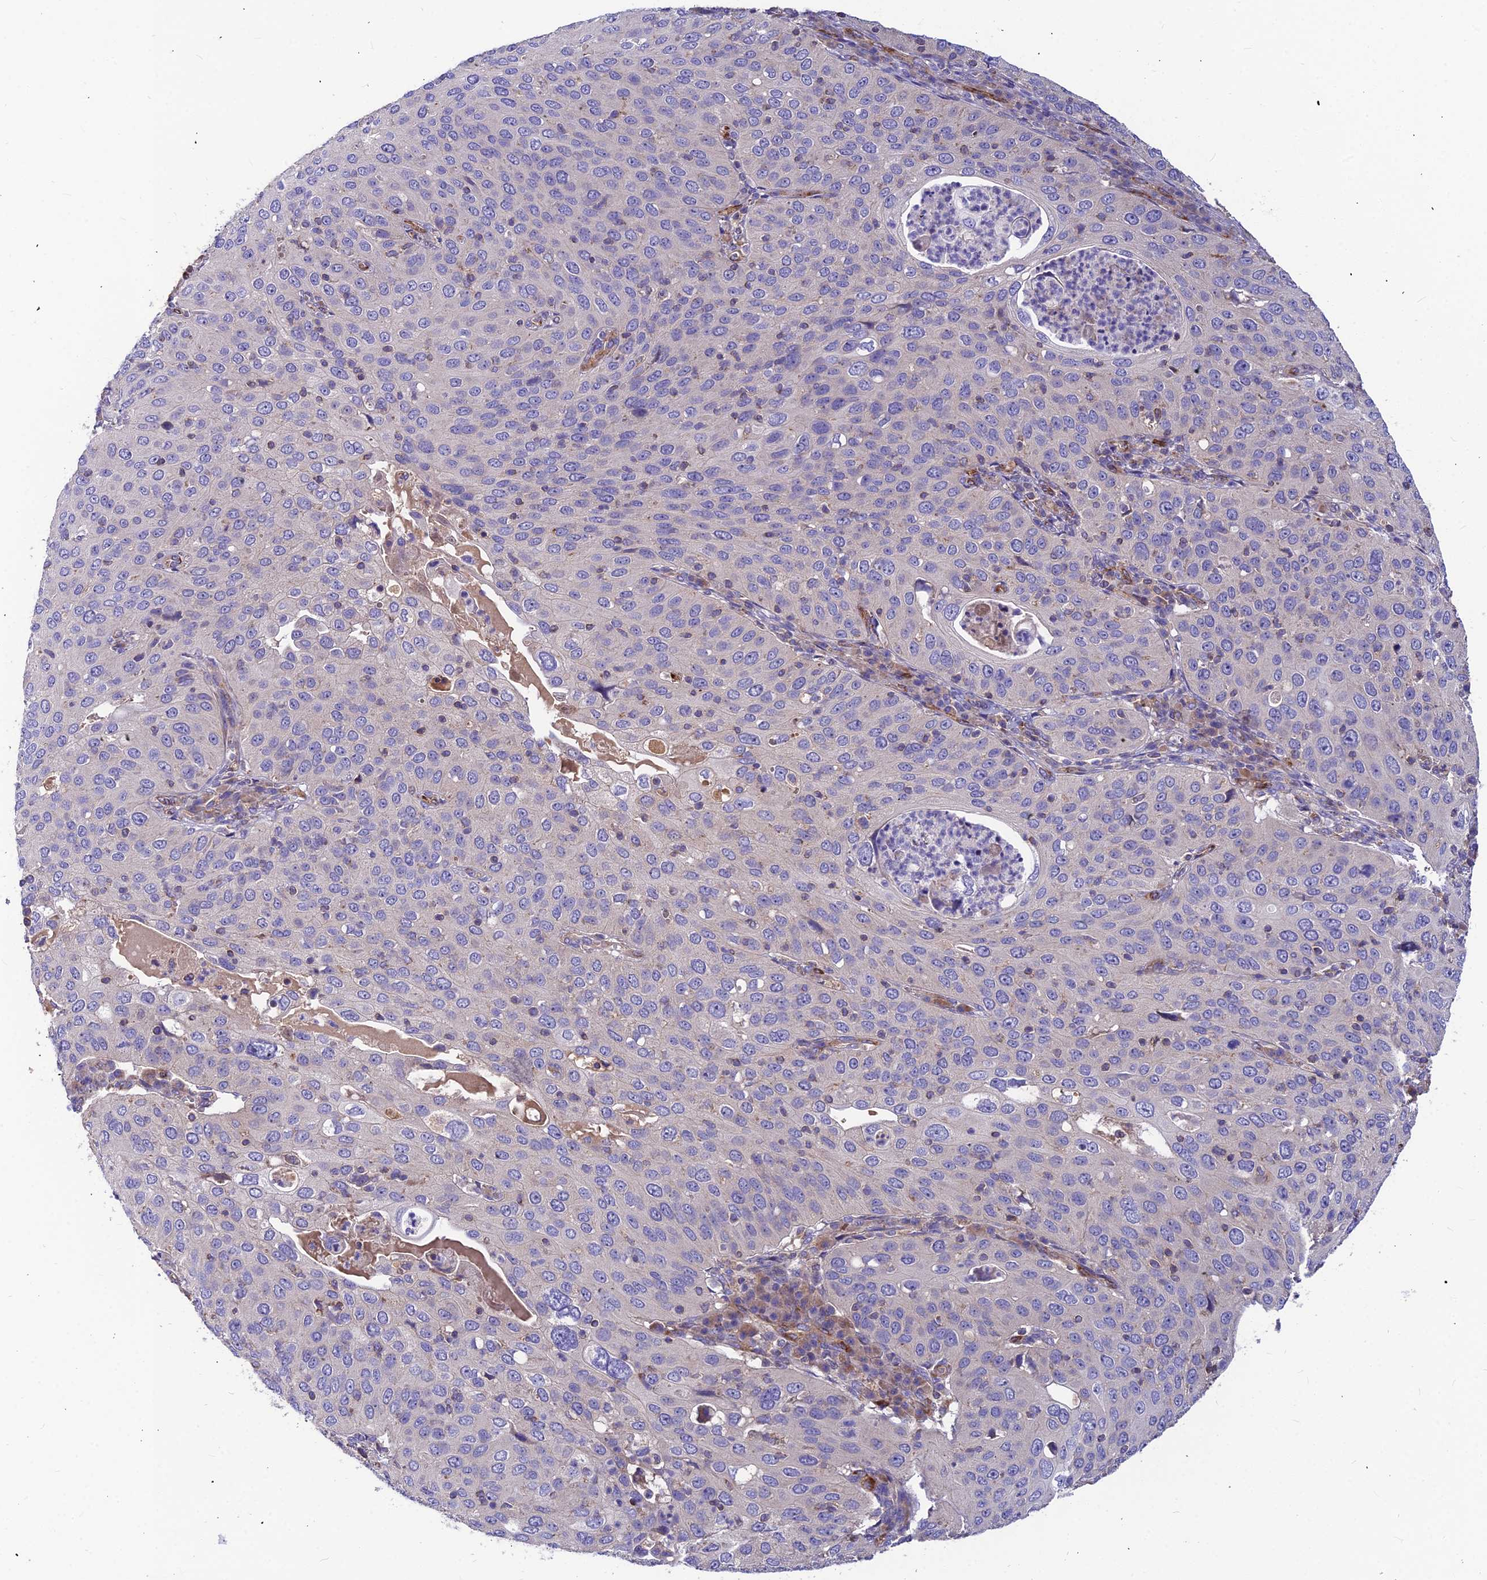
{"staining": {"intensity": "negative", "quantity": "none", "location": "none"}, "tissue": "cervical cancer", "cell_type": "Tumor cells", "image_type": "cancer", "snomed": [{"axis": "morphology", "description": "Squamous cell carcinoma, NOS"}, {"axis": "topography", "description": "Cervix"}], "caption": "Immunohistochemistry (IHC) histopathology image of neoplastic tissue: human squamous cell carcinoma (cervical) stained with DAB (3,3'-diaminobenzidine) displays no significant protein positivity in tumor cells. (DAB (3,3'-diaminobenzidine) immunohistochemistry, high magnification).", "gene": "ASPHD1", "patient": {"sex": "female", "age": 36}}